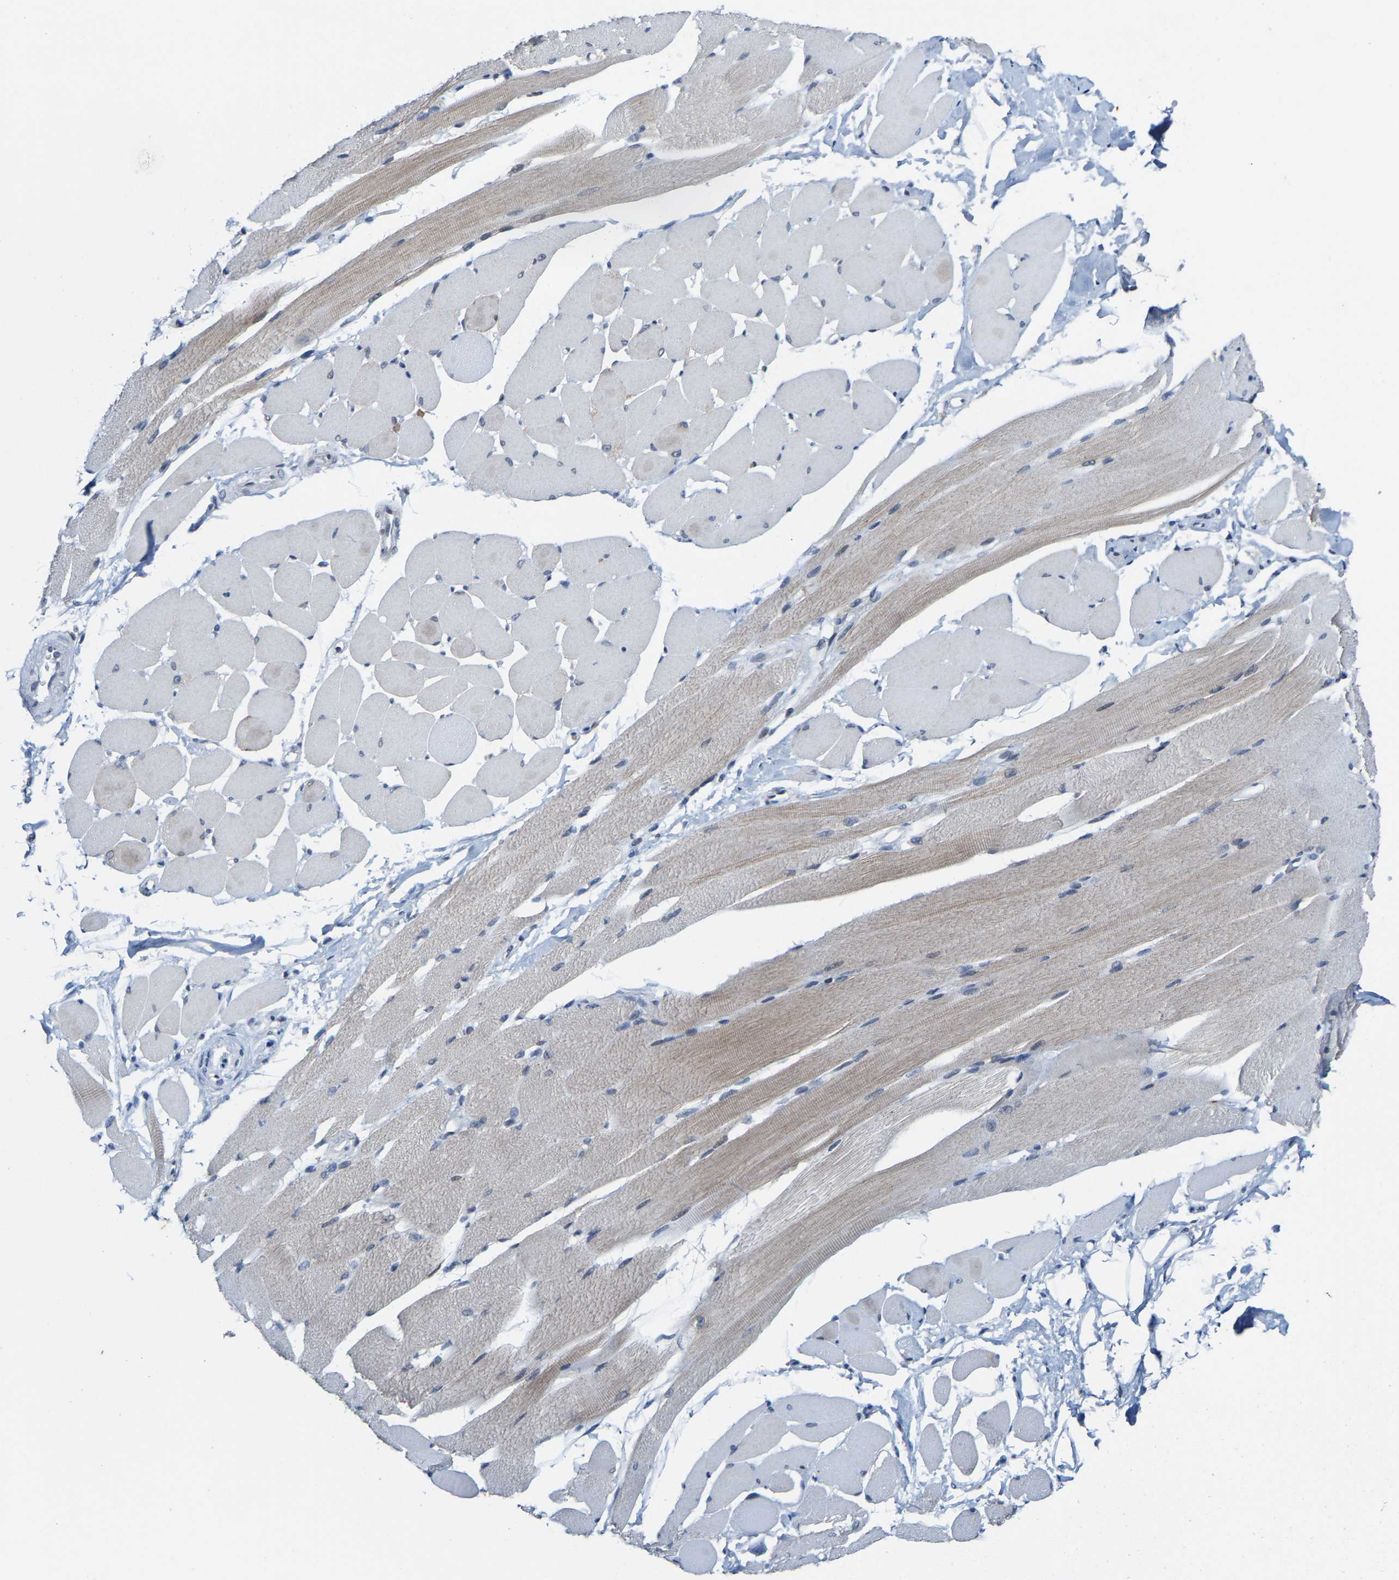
{"staining": {"intensity": "weak", "quantity": "25%-75%", "location": "cytoplasmic/membranous"}, "tissue": "skeletal muscle", "cell_type": "Myocytes", "image_type": "normal", "snomed": [{"axis": "morphology", "description": "Normal tissue, NOS"}, {"axis": "topography", "description": "Skeletal muscle"}, {"axis": "topography", "description": "Peripheral nerve tissue"}], "caption": "Skeletal muscle stained with DAB (3,3'-diaminobenzidine) IHC reveals low levels of weak cytoplasmic/membranous positivity in about 25%-75% of myocytes.", "gene": "FGD3", "patient": {"sex": "female", "age": 84}}